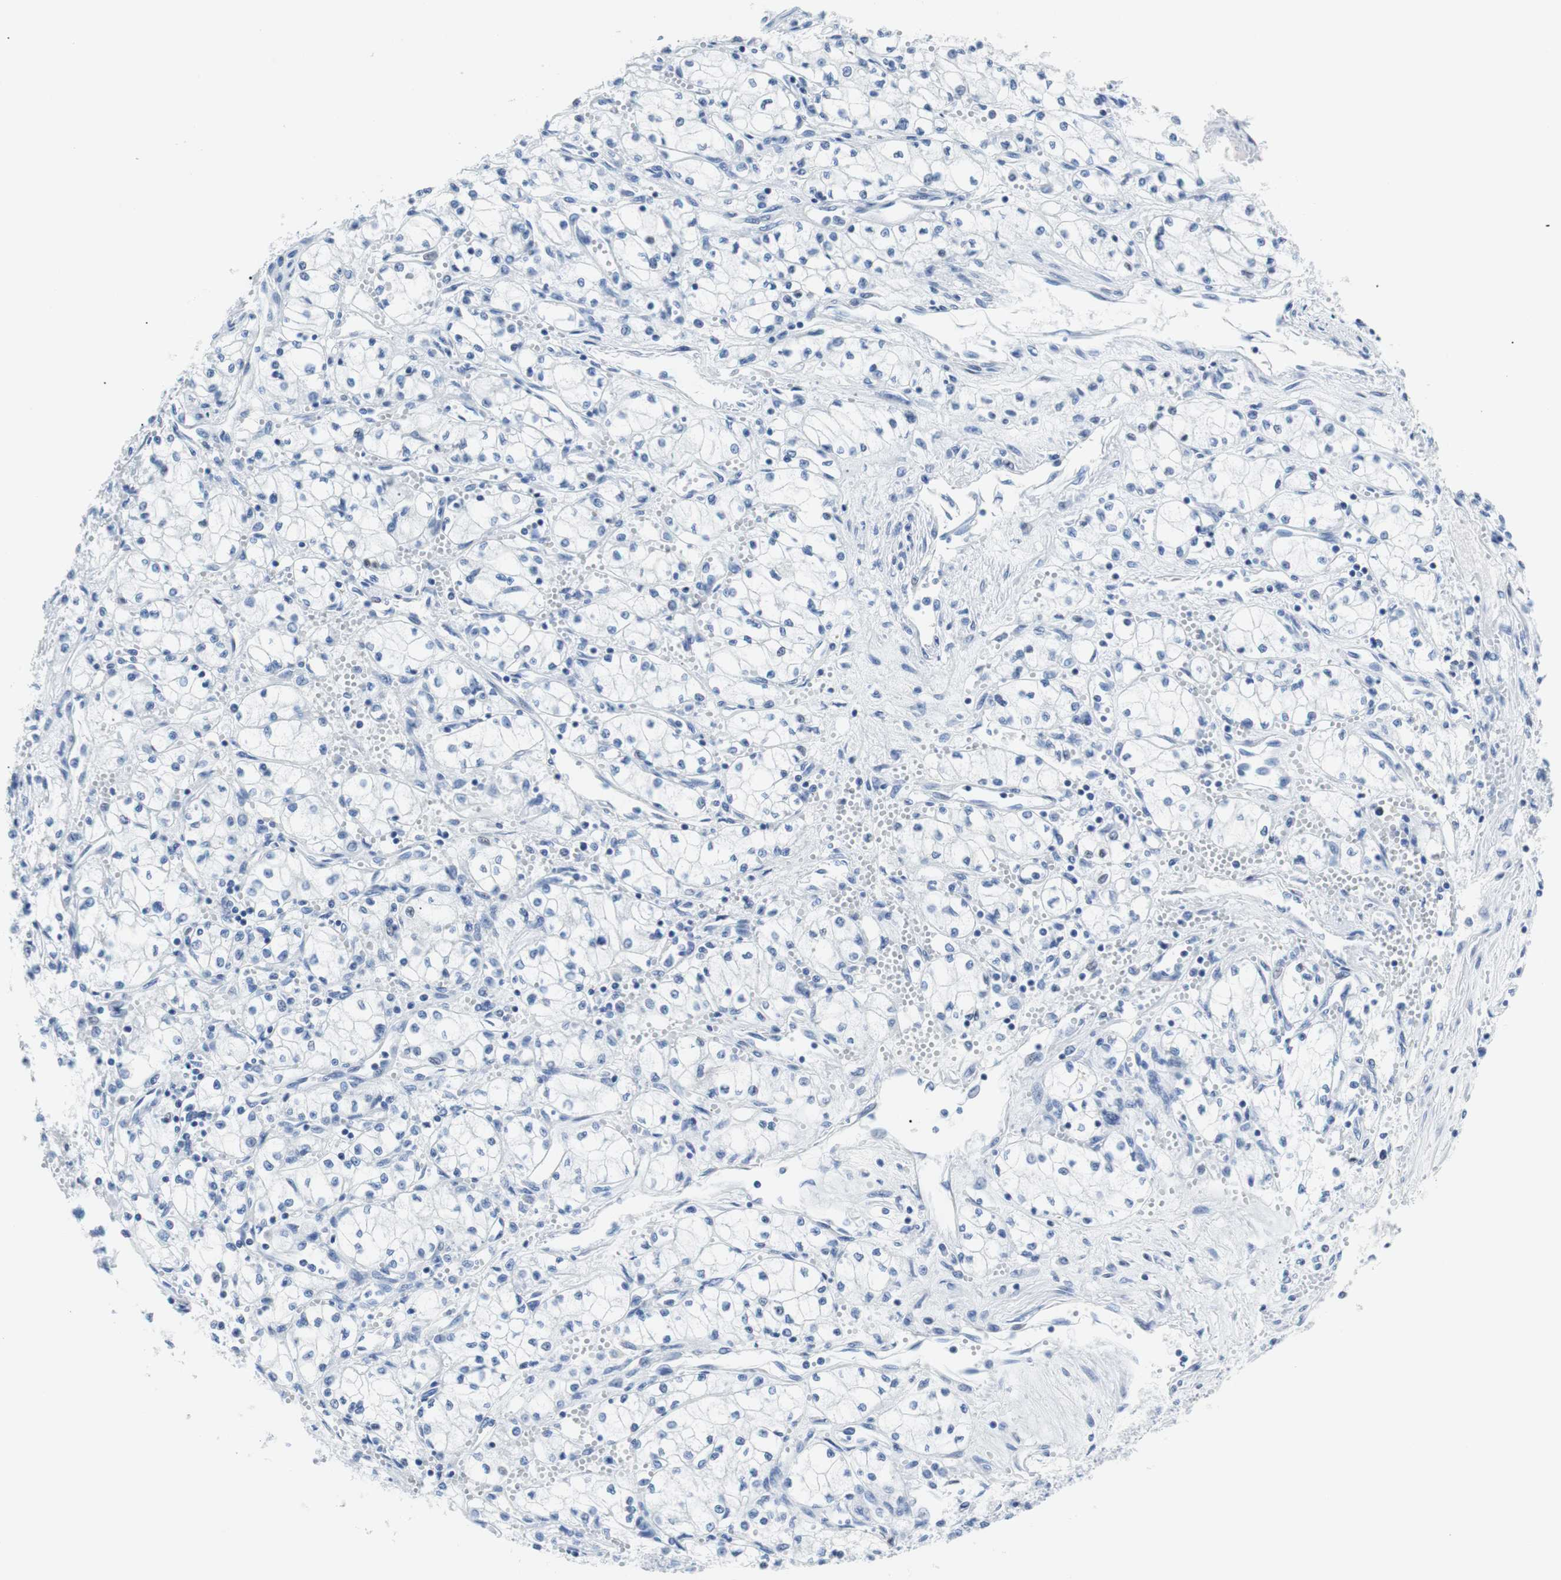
{"staining": {"intensity": "negative", "quantity": "none", "location": "none"}, "tissue": "renal cancer", "cell_type": "Tumor cells", "image_type": "cancer", "snomed": [{"axis": "morphology", "description": "Normal tissue, NOS"}, {"axis": "morphology", "description": "Adenocarcinoma, NOS"}, {"axis": "topography", "description": "Kidney"}], "caption": "This histopathology image is of adenocarcinoma (renal) stained with immunohistochemistry (IHC) to label a protein in brown with the nuclei are counter-stained blue. There is no positivity in tumor cells.", "gene": "JUN", "patient": {"sex": "male", "age": 59}}